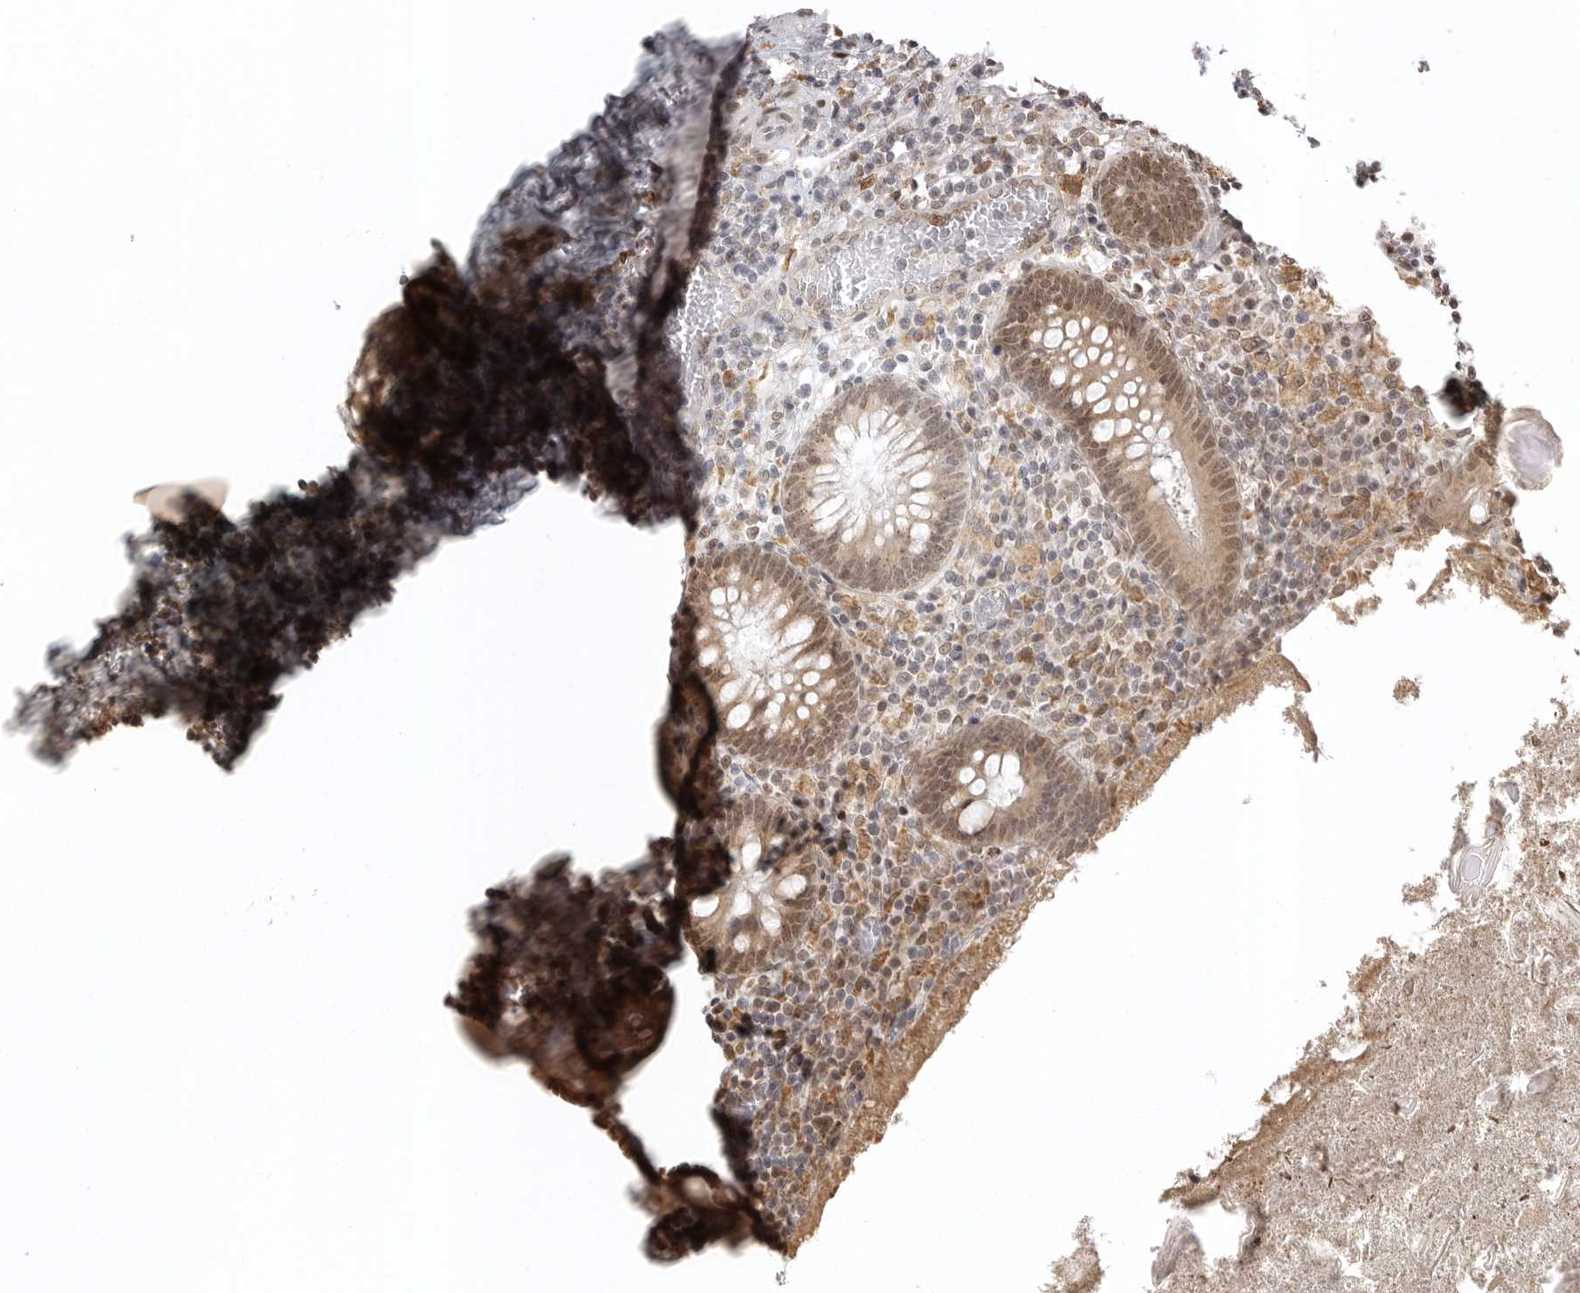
{"staining": {"intensity": "moderate", "quantity": ">75%", "location": "cytoplasmic/membranous,nuclear"}, "tissue": "appendix", "cell_type": "Glandular cells", "image_type": "normal", "snomed": [{"axis": "morphology", "description": "Normal tissue, NOS"}, {"axis": "topography", "description": "Appendix"}], "caption": "Immunohistochemistry histopathology image of unremarkable appendix stained for a protein (brown), which demonstrates medium levels of moderate cytoplasmic/membranous,nuclear expression in about >75% of glandular cells.", "gene": "ISG20L2", "patient": {"sex": "female", "age": 17}}